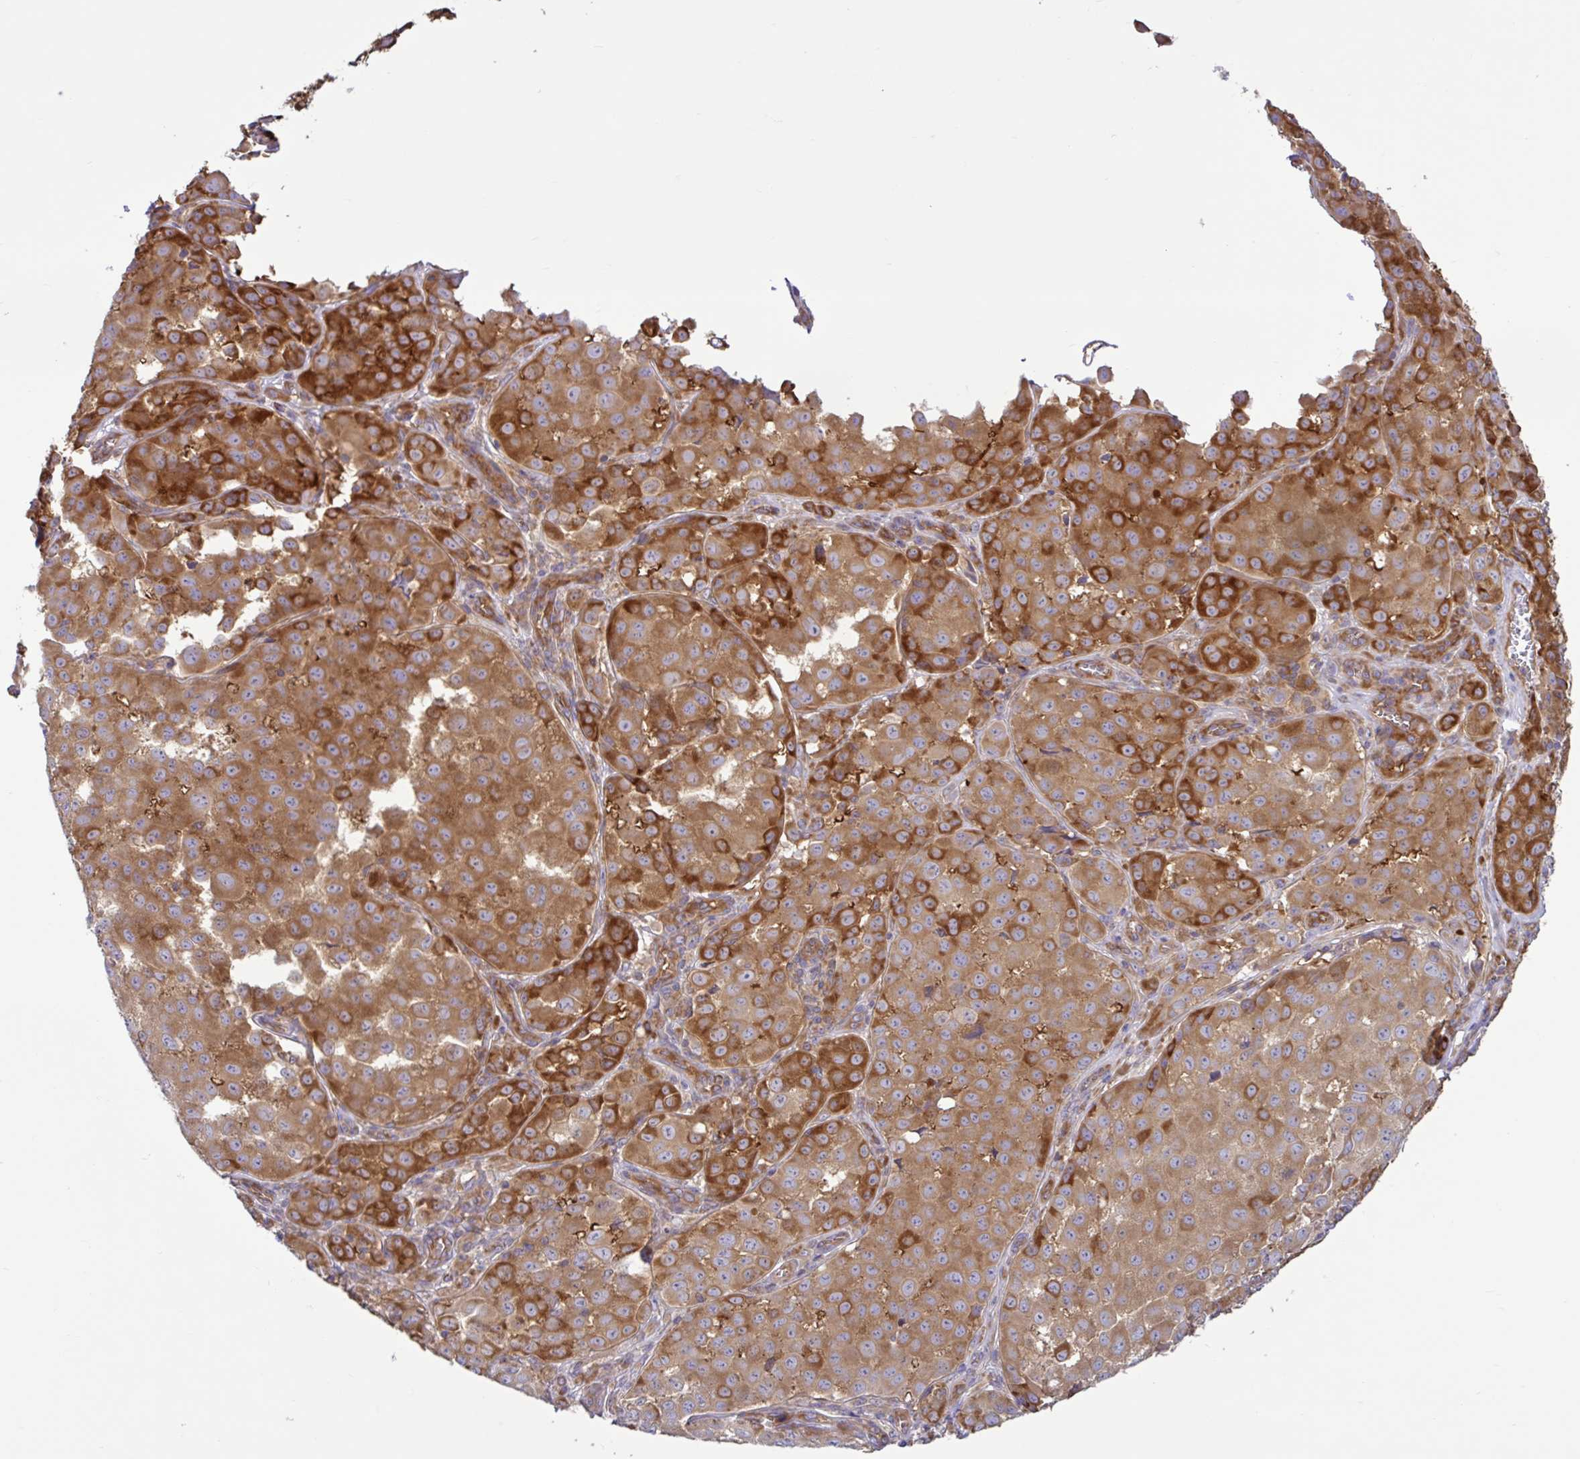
{"staining": {"intensity": "strong", "quantity": ">75%", "location": "cytoplasmic/membranous"}, "tissue": "melanoma", "cell_type": "Tumor cells", "image_type": "cancer", "snomed": [{"axis": "morphology", "description": "Malignant melanoma, NOS"}, {"axis": "topography", "description": "Skin"}], "caption": "A brown stain highlights strong cytoplasmic/membranous staining of a protein in malignant melanoma tumor cells.", "gene": "LARS1", "patient": {"sex": "male", "age": 64}}